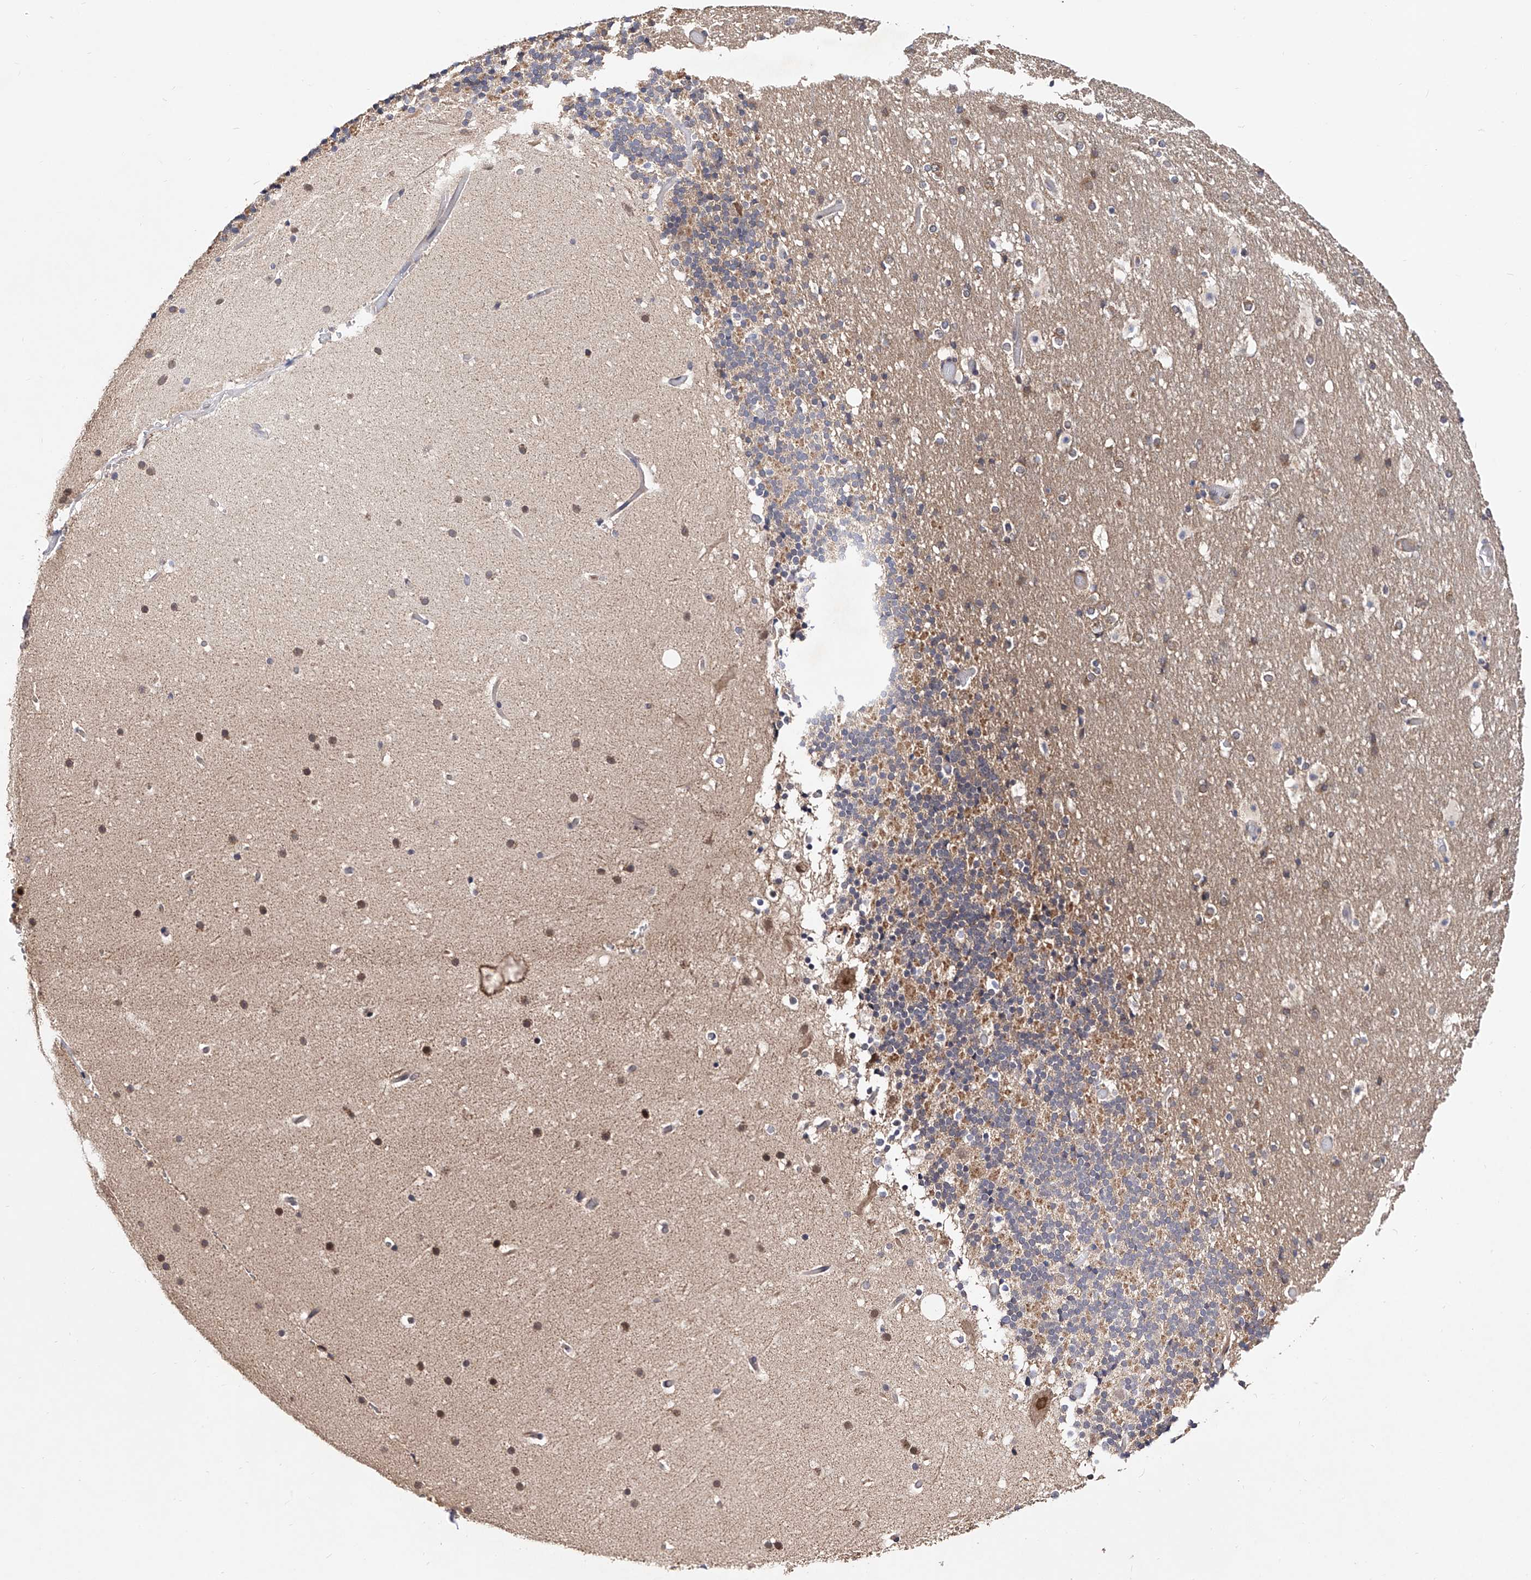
{"staining": {"intensity": "moderate", "quantity": "25%-75%", "location": "cytoplasmic/membranous,nuclear"}, "tissue": "cerebellum", "cell_type": "Cells in granular layer", "image_type": "normal", "snomed": [{"axis": "morphology", "description": "Normal tissue, NOS"}, {"axis": "topography", "description": "Cerebellum"}], "caption": "Immunohistochemistry (IHC) (DAB (3,3'-diaminobenzidine)) staining of benign human cerebellum reveals moderate cytoplasmic/membranous,nuclear protein expression in approximately 25%-75% of cells in granular layer.", "gene": "USP45", "patient": {"sex": "male", "age": 57}}